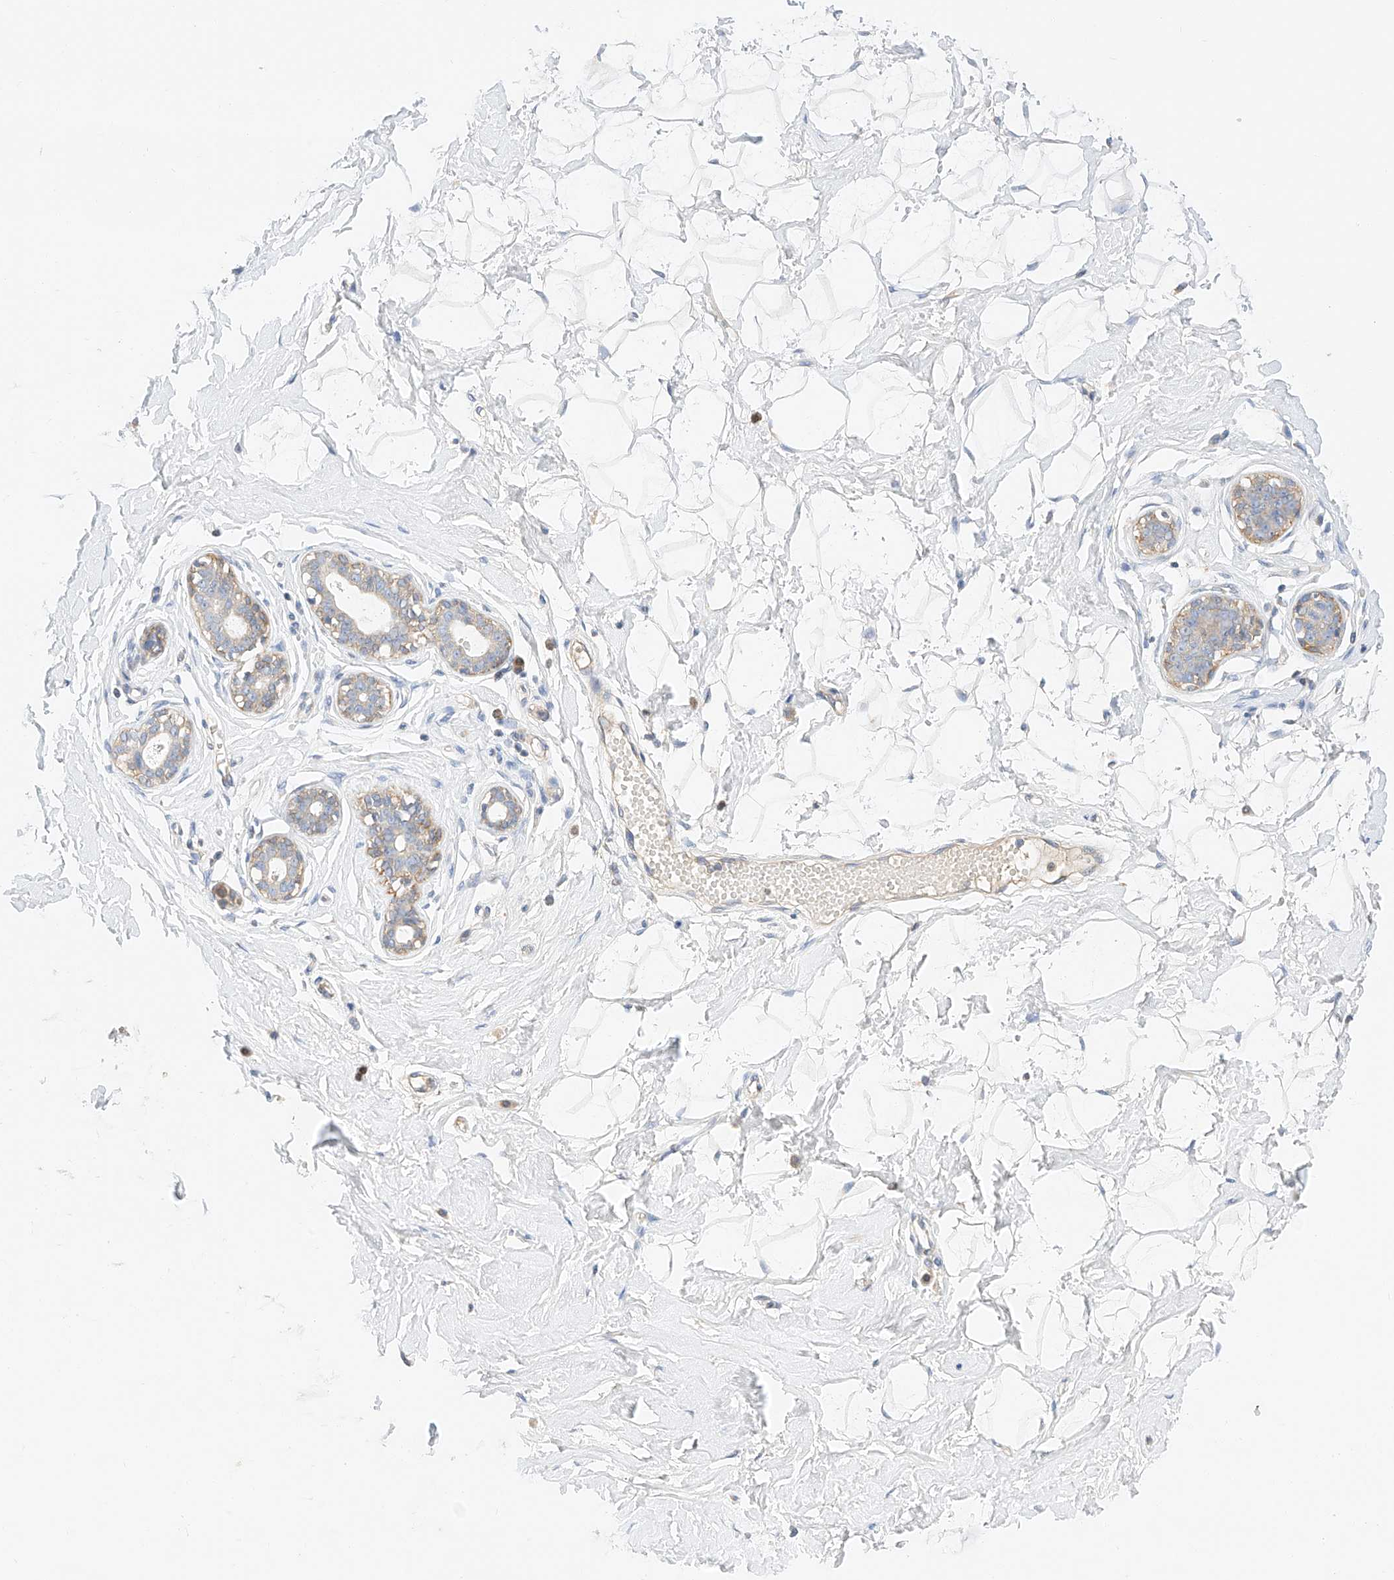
{"staining": {"intensity": "negative", "quantity": "none", "location": "none"}, "tissue": "breast", "cell_type": "Adipocytes", "image_type": "normal", "snomed": [{"axis": "morphology", "description": "Normal tissue, NOS"}, {"axis": "morphology", "description": "Adenoma, NOS"}, {"axis": "topography", "description": "Breast"}], "caption": "This micrograph is of benign breast stained with immunohistochemistry to label a protein in brown with the nuclei are counter-stained blue. There is no staining in adipocytes.", "gene": "C6orf118", "patient": {"sex": "female", "age": 23}}